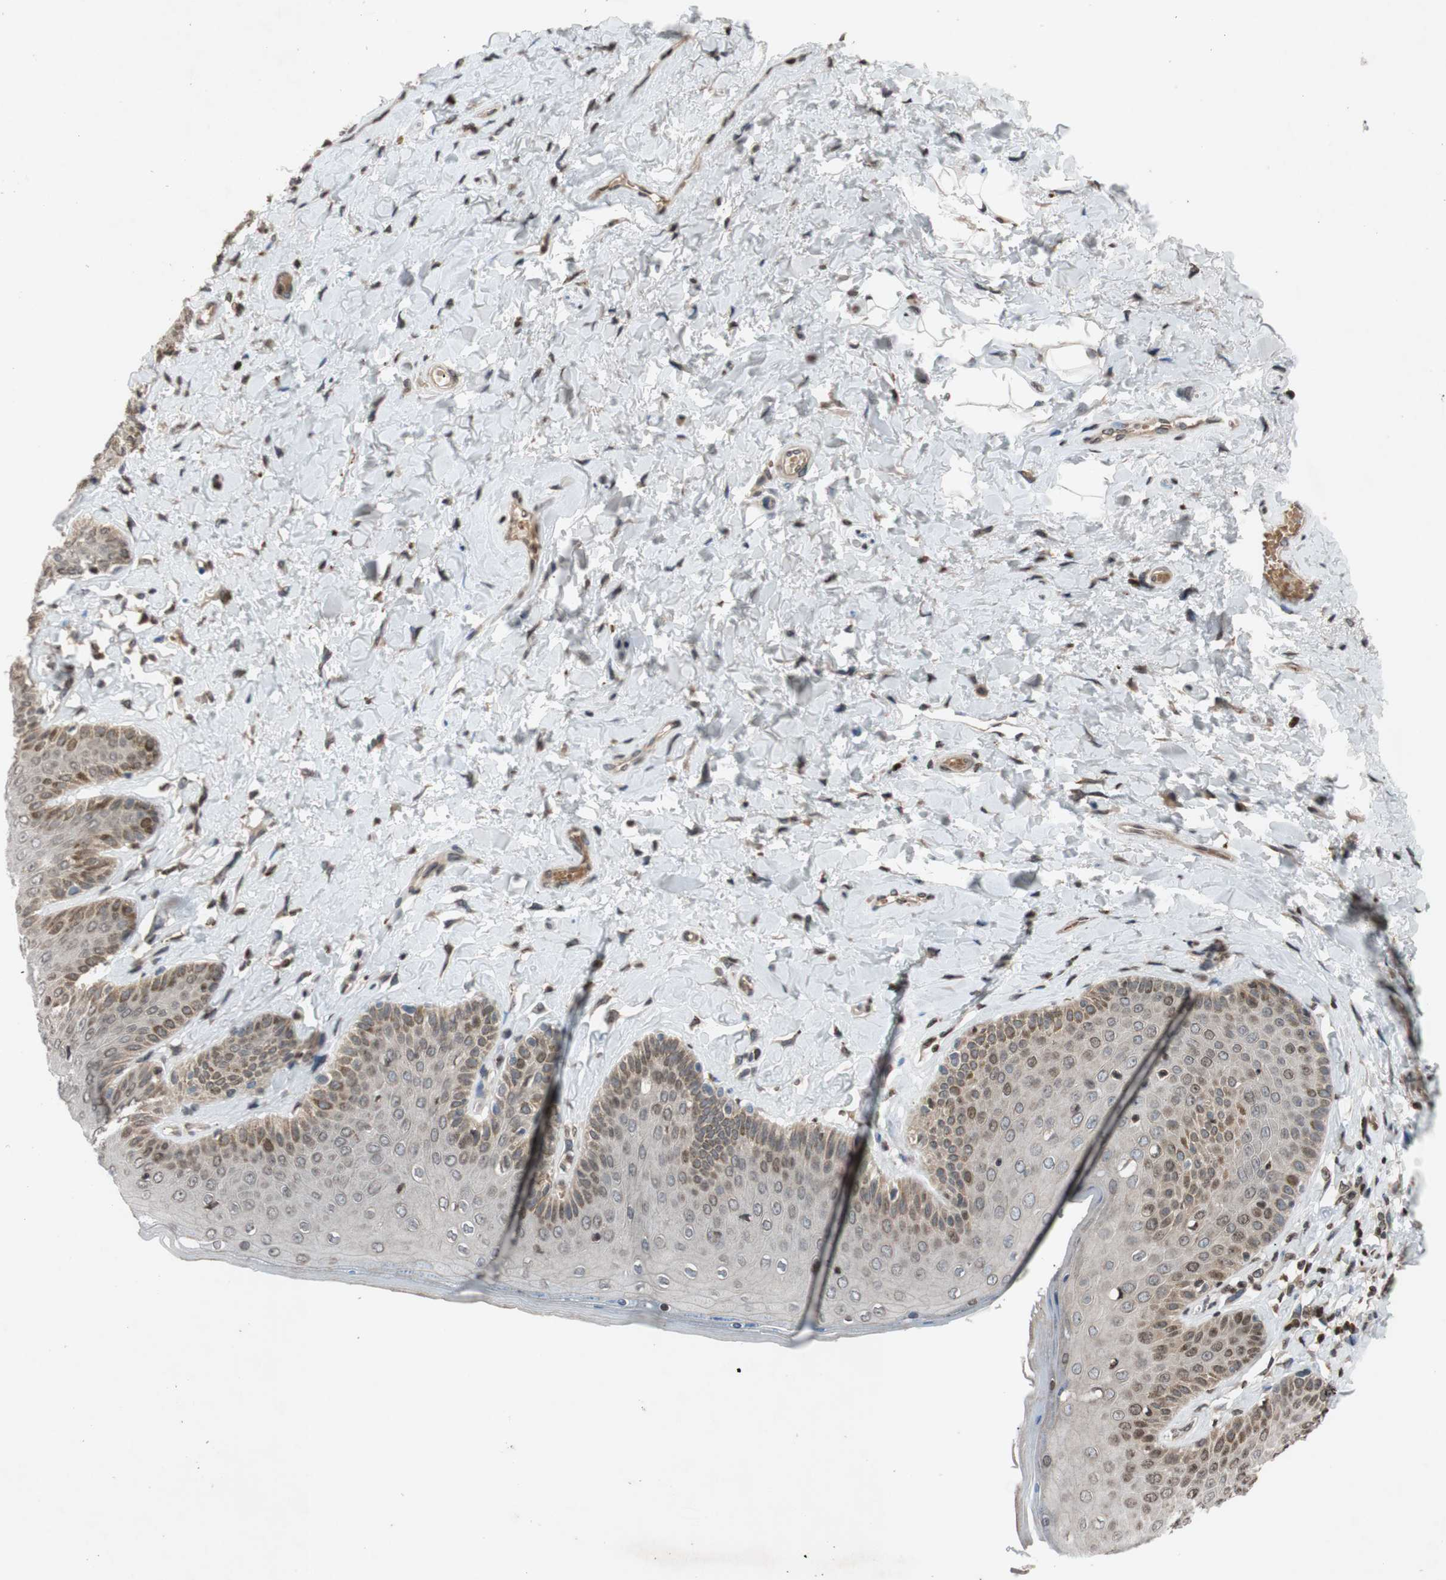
{"staining": {"intensity": "moderate", "quantity": "25%-75%", "location": "cytoplasmic/membranous,nuclear"}, "tissue": "skin", "cell_type": "Epidermal cells", "image_type": "normal", "snomed": [{"axis": "morphology", "description": "Normal tissue, NOS"}, {"axis": "topography", "description": "Anal"}], "caption": "An immunohistochemistry image of benign tissue is shown. Protein staining in brown highlights moderate cytoplasmic/membranous,nuclear positivity in skin within epidermal cells.", "gene": "MCM6", "patient": {"sex": "male", "age": 69}}